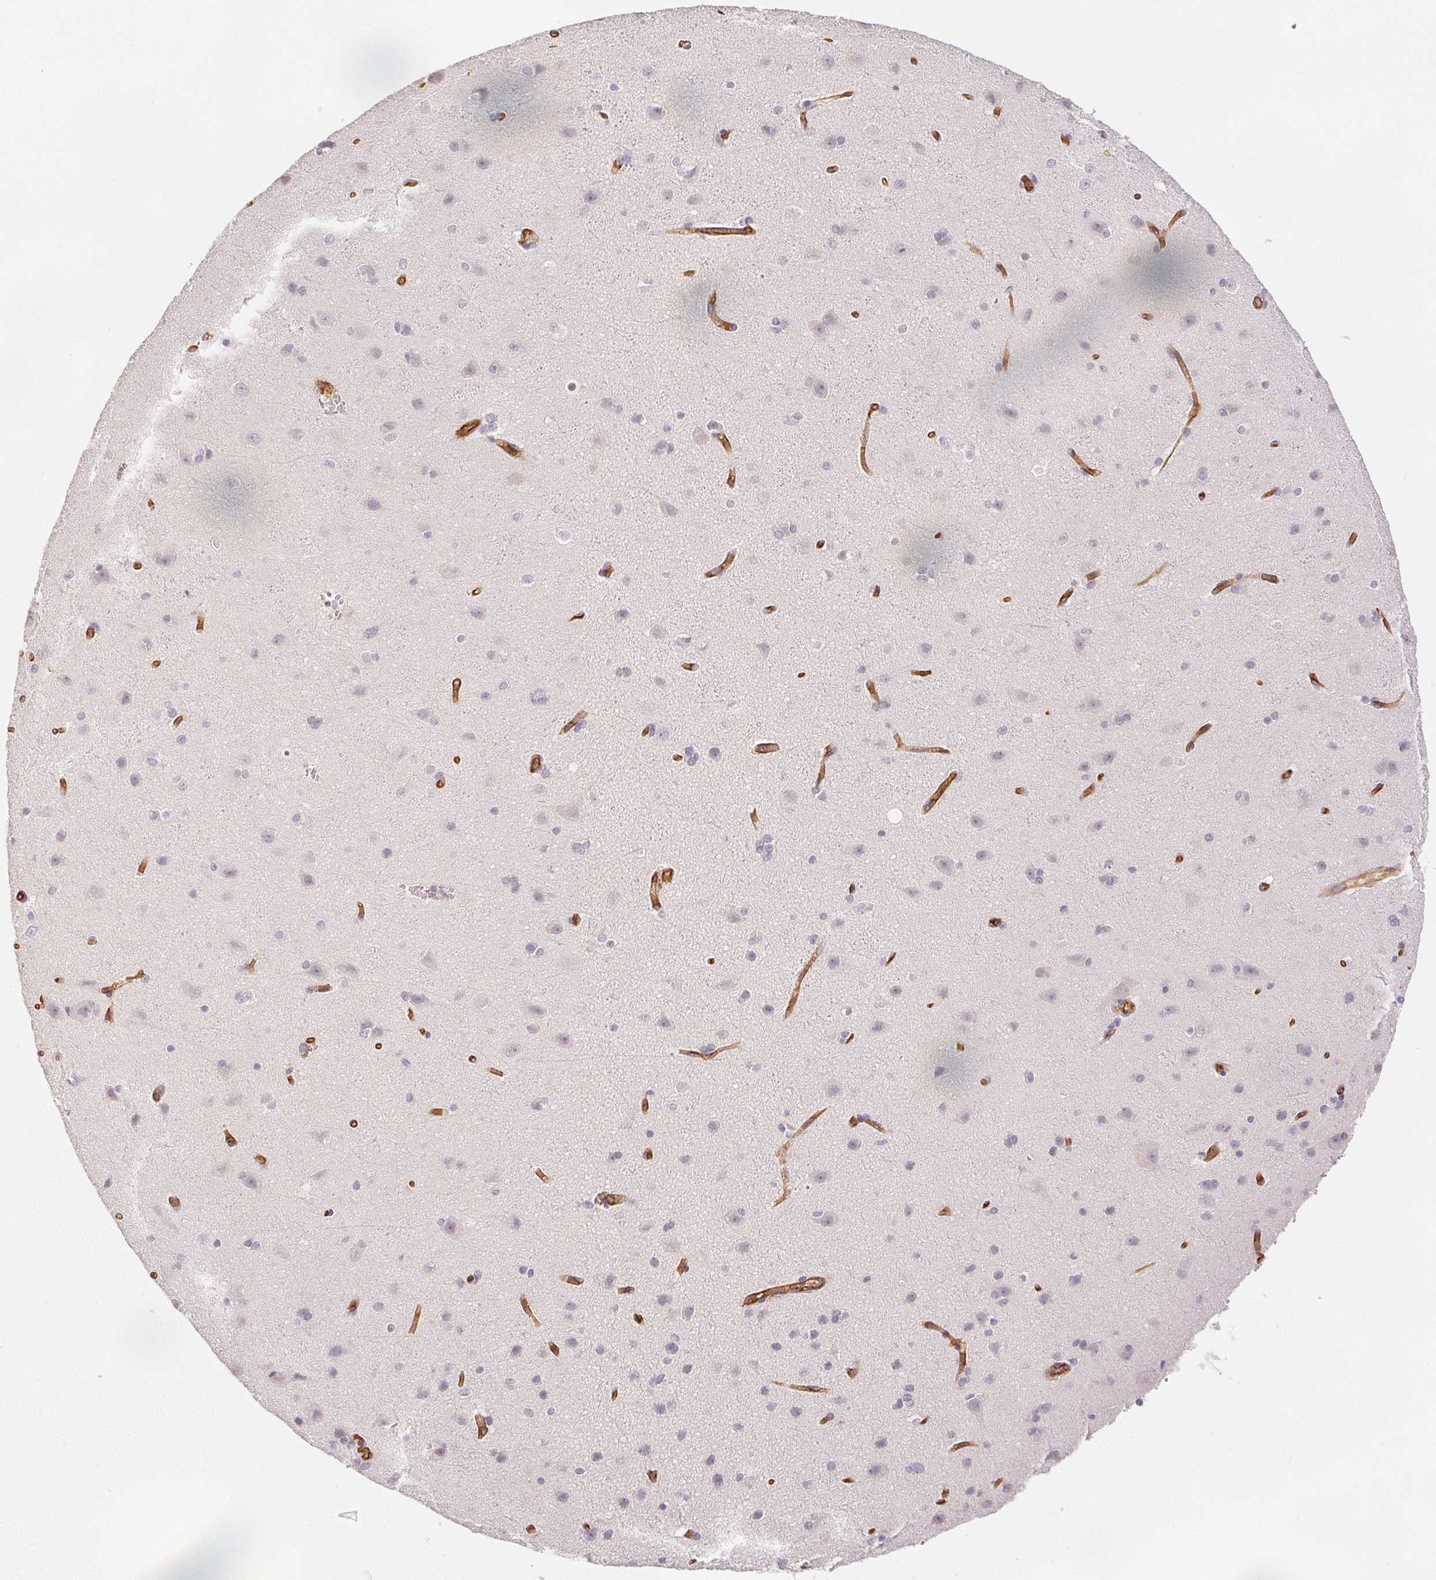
{"staining": {"intensity": "strong", "quantity": ">75%", "location": "cytoplasmic/membranous"}, "tissue": "cerebral cortex", "cell_type": "Endothelial cells", "image_type": "normal", "snomed": [{"axis": "morphology", "description": "Normal tissue, NOS"}, {"axis": "topography", "description": "Cerebral cortex"}], "caption": "About >75% of endothelial cells in normal cerebral cortex reveal strong cytoplasmic/membranous protein staining as visualized by brown immunohistochemical staining.", "gene": "PODXL", "patient": {"sex": "male", "age": 37}}